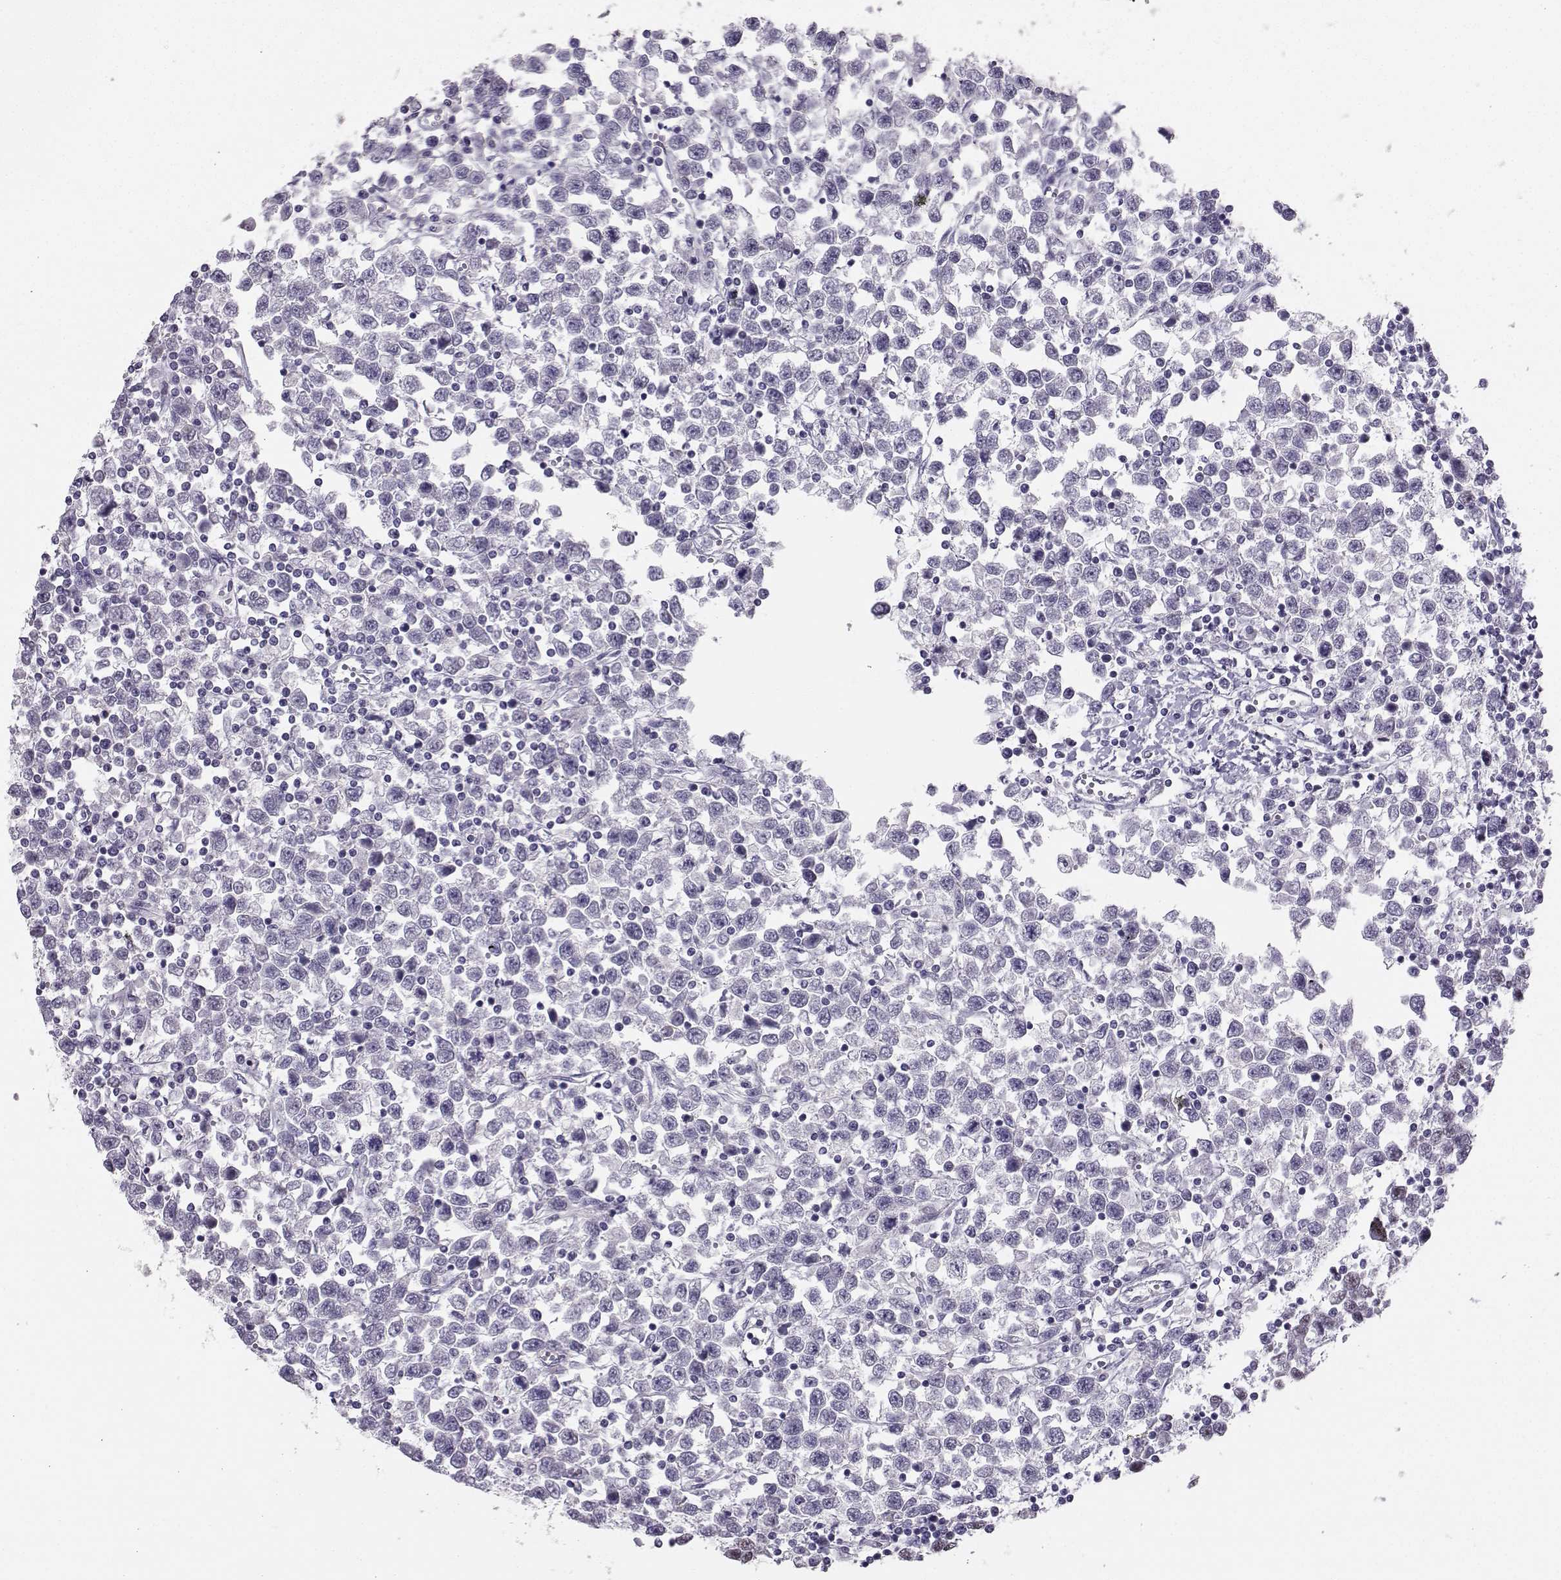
{"staining": {"intensity": "negative", "quantity": "none", "location": "none"}, "tissue": "testis cancer", "cell_type": "Tumor cells", "image_type": "cancer", "snomed": [{"axis": "morphology", "description": "Seminoma, NOS"}, {"axis": "topography", "description": "Testis"}], "caption": "This histopathology image is of testis seminoma stained with immunohistochemistry (IHC) to label a protein in brown with the nuclei are counter-stained blue. There is no expression in tumor cells.", "gene": "DNAAF1", "patient": {"sex": "male", "age": 34}}